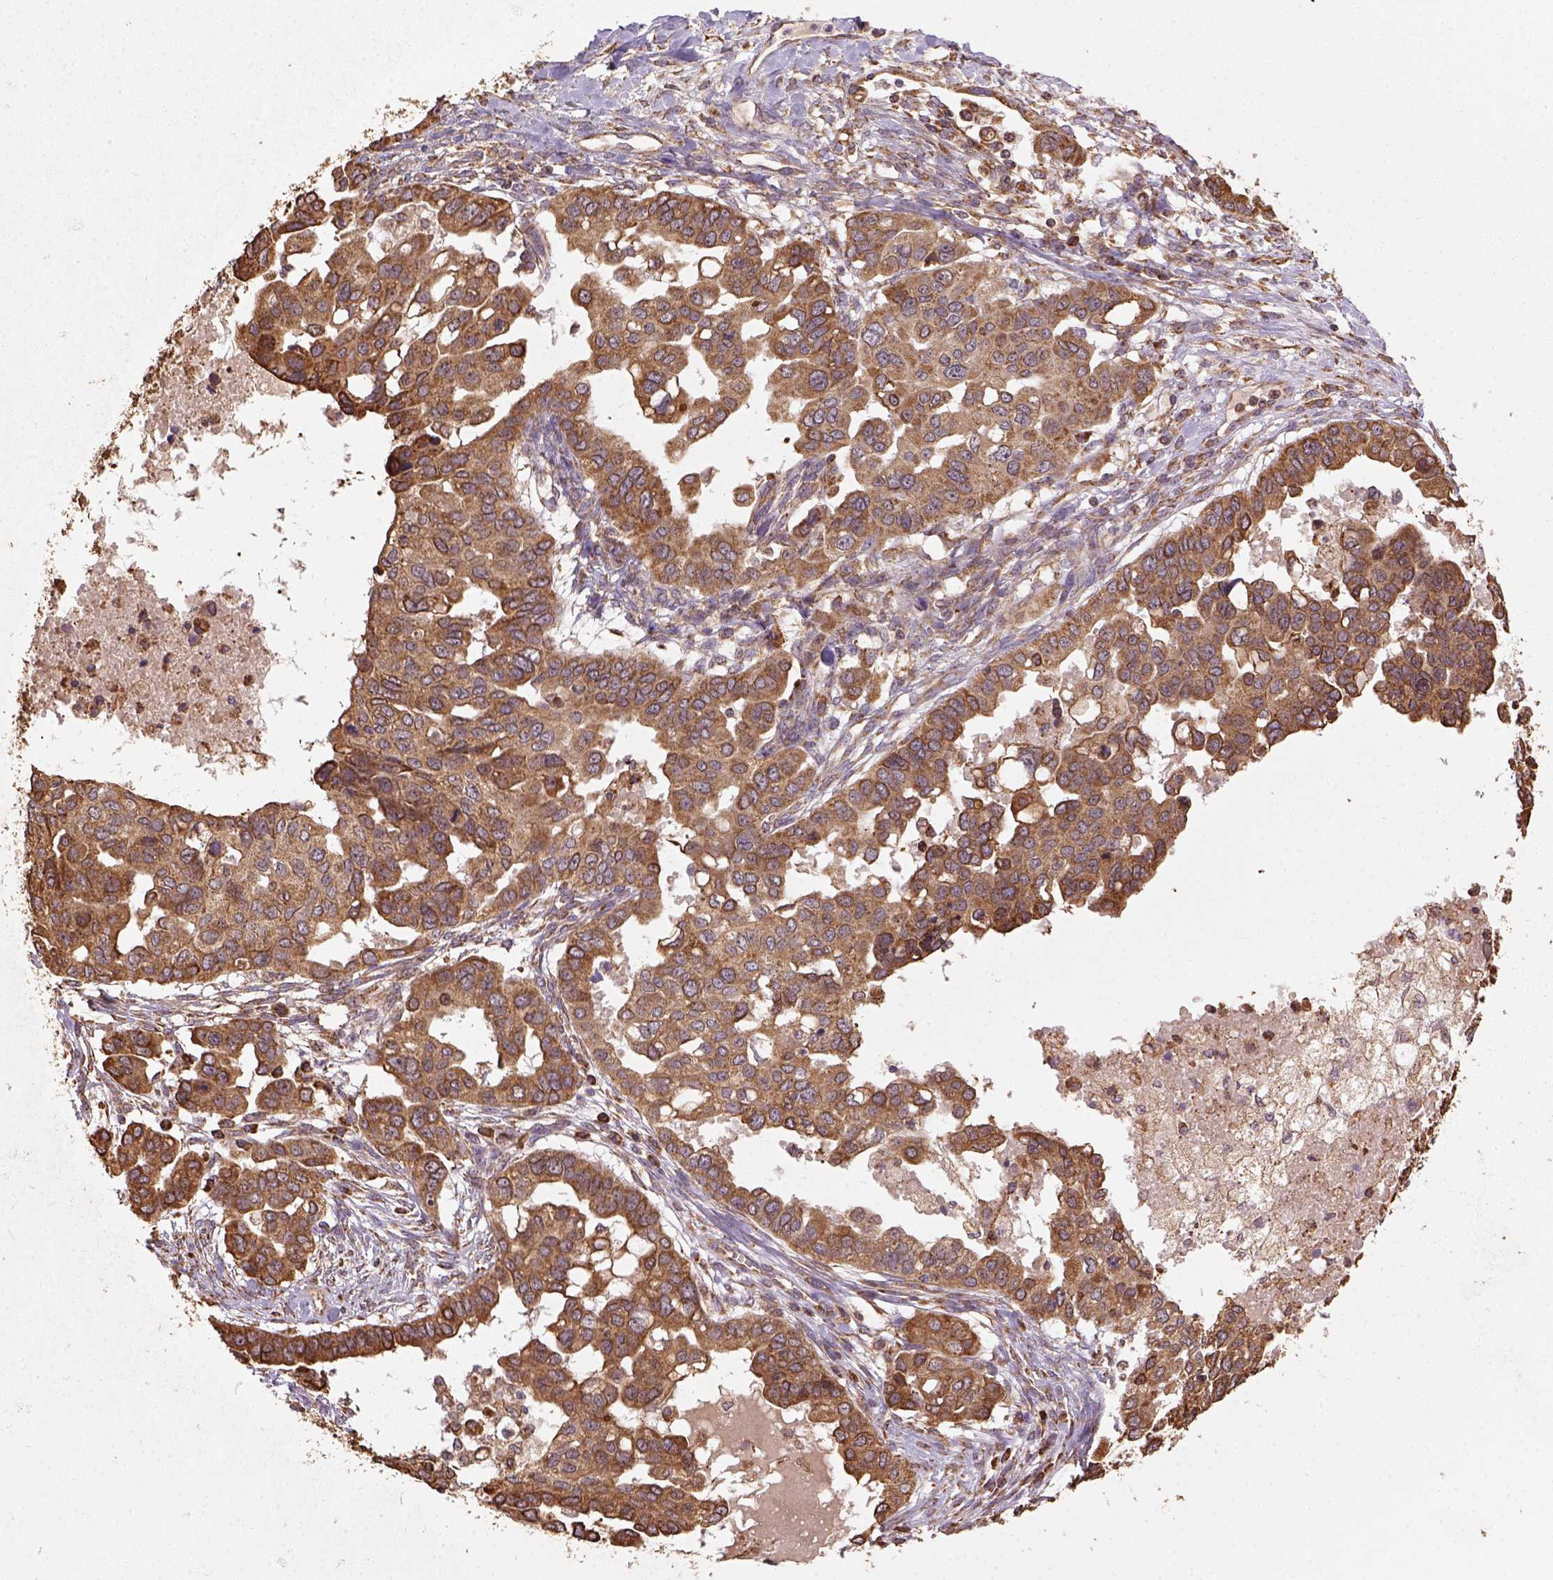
{"staining": {"intensity": "moderate", "quantity": ">75%", "location": "cytoplasmic/membranous"}, "tissue": "ovarian cancer", "cell_type": "Tumor cells", "image_type": "cancer", "snomed": [{"axis": "morphology", "description": "Carcinoma, endometroid"}, {"axis": "topography", "description": "Ovary"}], "caption": "The photomicrograph reveals immunohistochemical staining of endometroid carcinoma (ovarian). There is moderate cytoplasmic/membranous positivity is seen in about >75% of tumor cells. Nuclei are stained in blue.", "gene": "MAPK8IP3", "patient": {"sex": "female", "age": 78}}